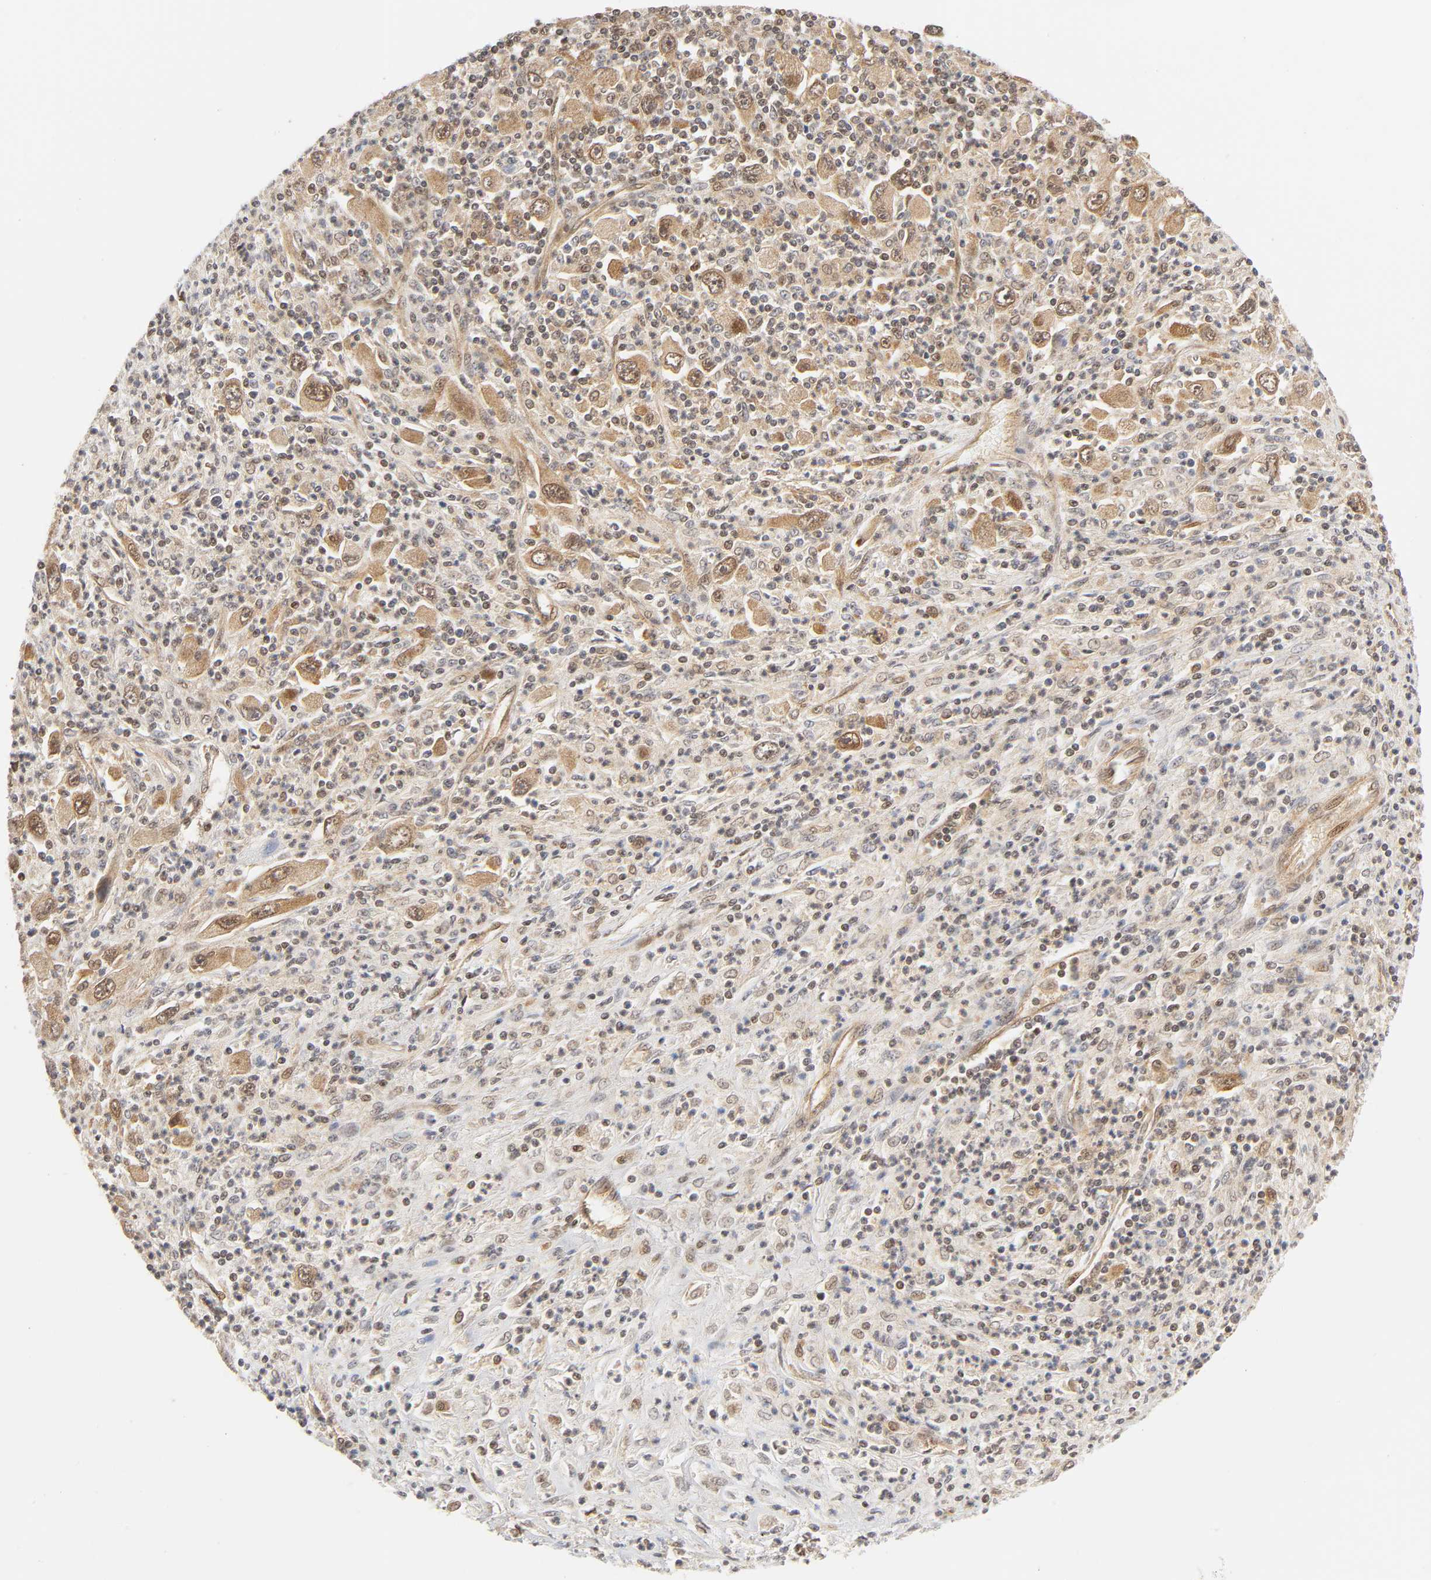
{"staining": {"intensity": "moderate", "quantity": ">75%", "location": "cytoplasmic/membranous,nuclear"}, "tissue": "melanoma", "cell_type": "Tumor cells", "image_type": "cancer", "snomed": [{"axis": "morphology", "description": "Malignant melanoma, Metastatic site"}, {"axis": "topography", "description": "Skin"}], "caption": "This histopathology image shows immunohistochemistry (IHC) staining of melanoma, with medium moderate cytoplasmic/membranous and nuclear staining in about >75% of tumor cells.", "gene": "CDC37", "patient": {"sex": "female", "age": 56}}